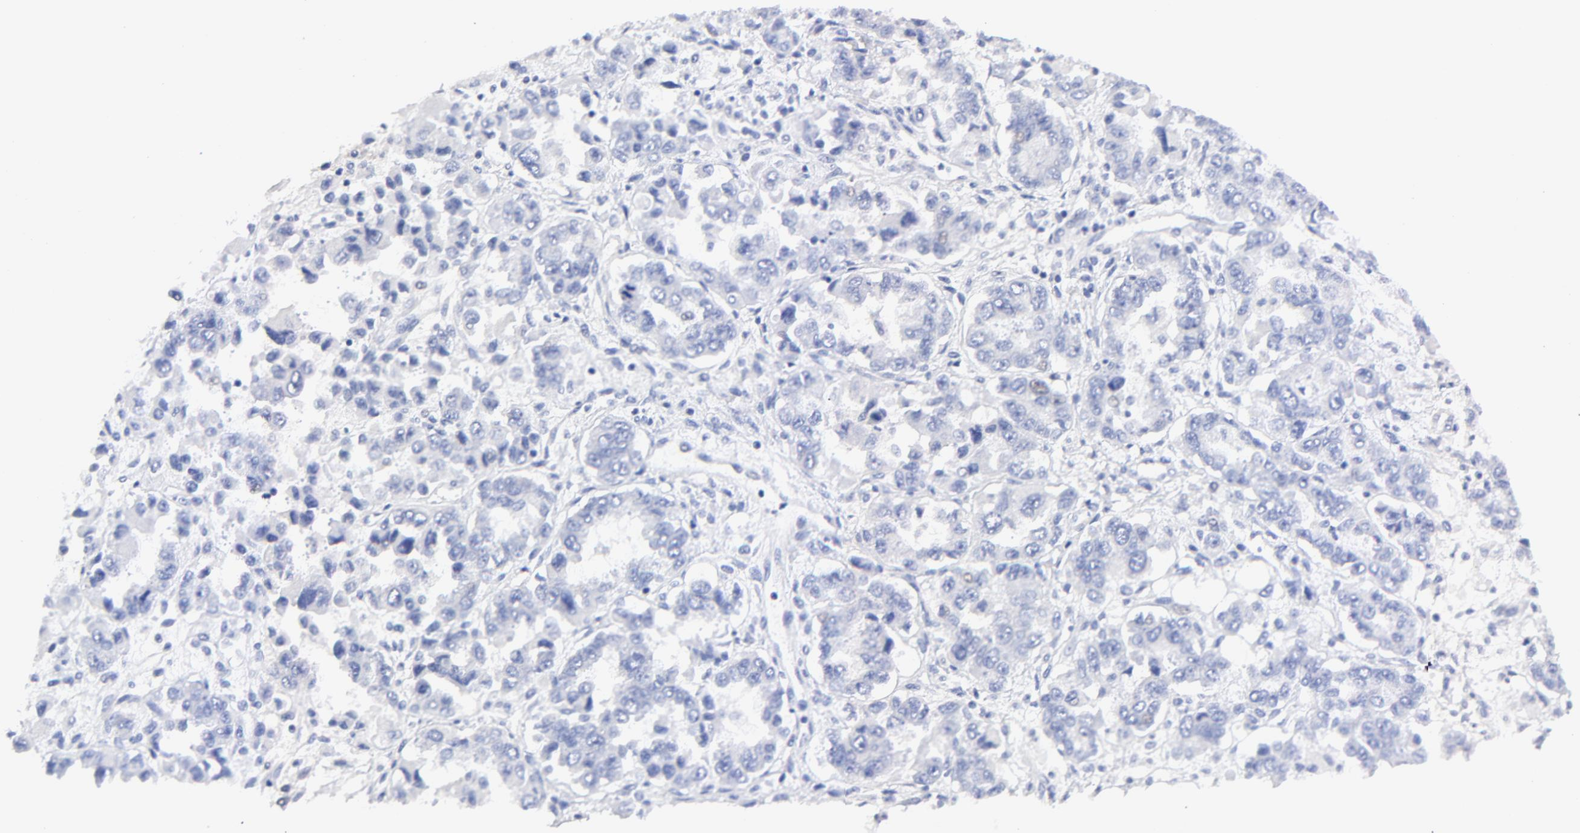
{"staining": {"intensity": "negative", "quantity": "none", "location": "none"}, "tissue": "ovarian cancer", "cell_type": "Tumor cells", "image_type": "cancer", "snomed": [{"axis": "morphology", "description": "Cystadenocarcinoma, serous, NOS"}, {"axis": "topography", "description": "Ovary"}], "caption": "IHC photomicrograph of human ovarian cancer (serous cystadenocarcinoma) stained for a protein (brown), which displays no staining in tumor cells.", "gene": "HORMAD2", "patient": {"sex": "female", "age": 84}}